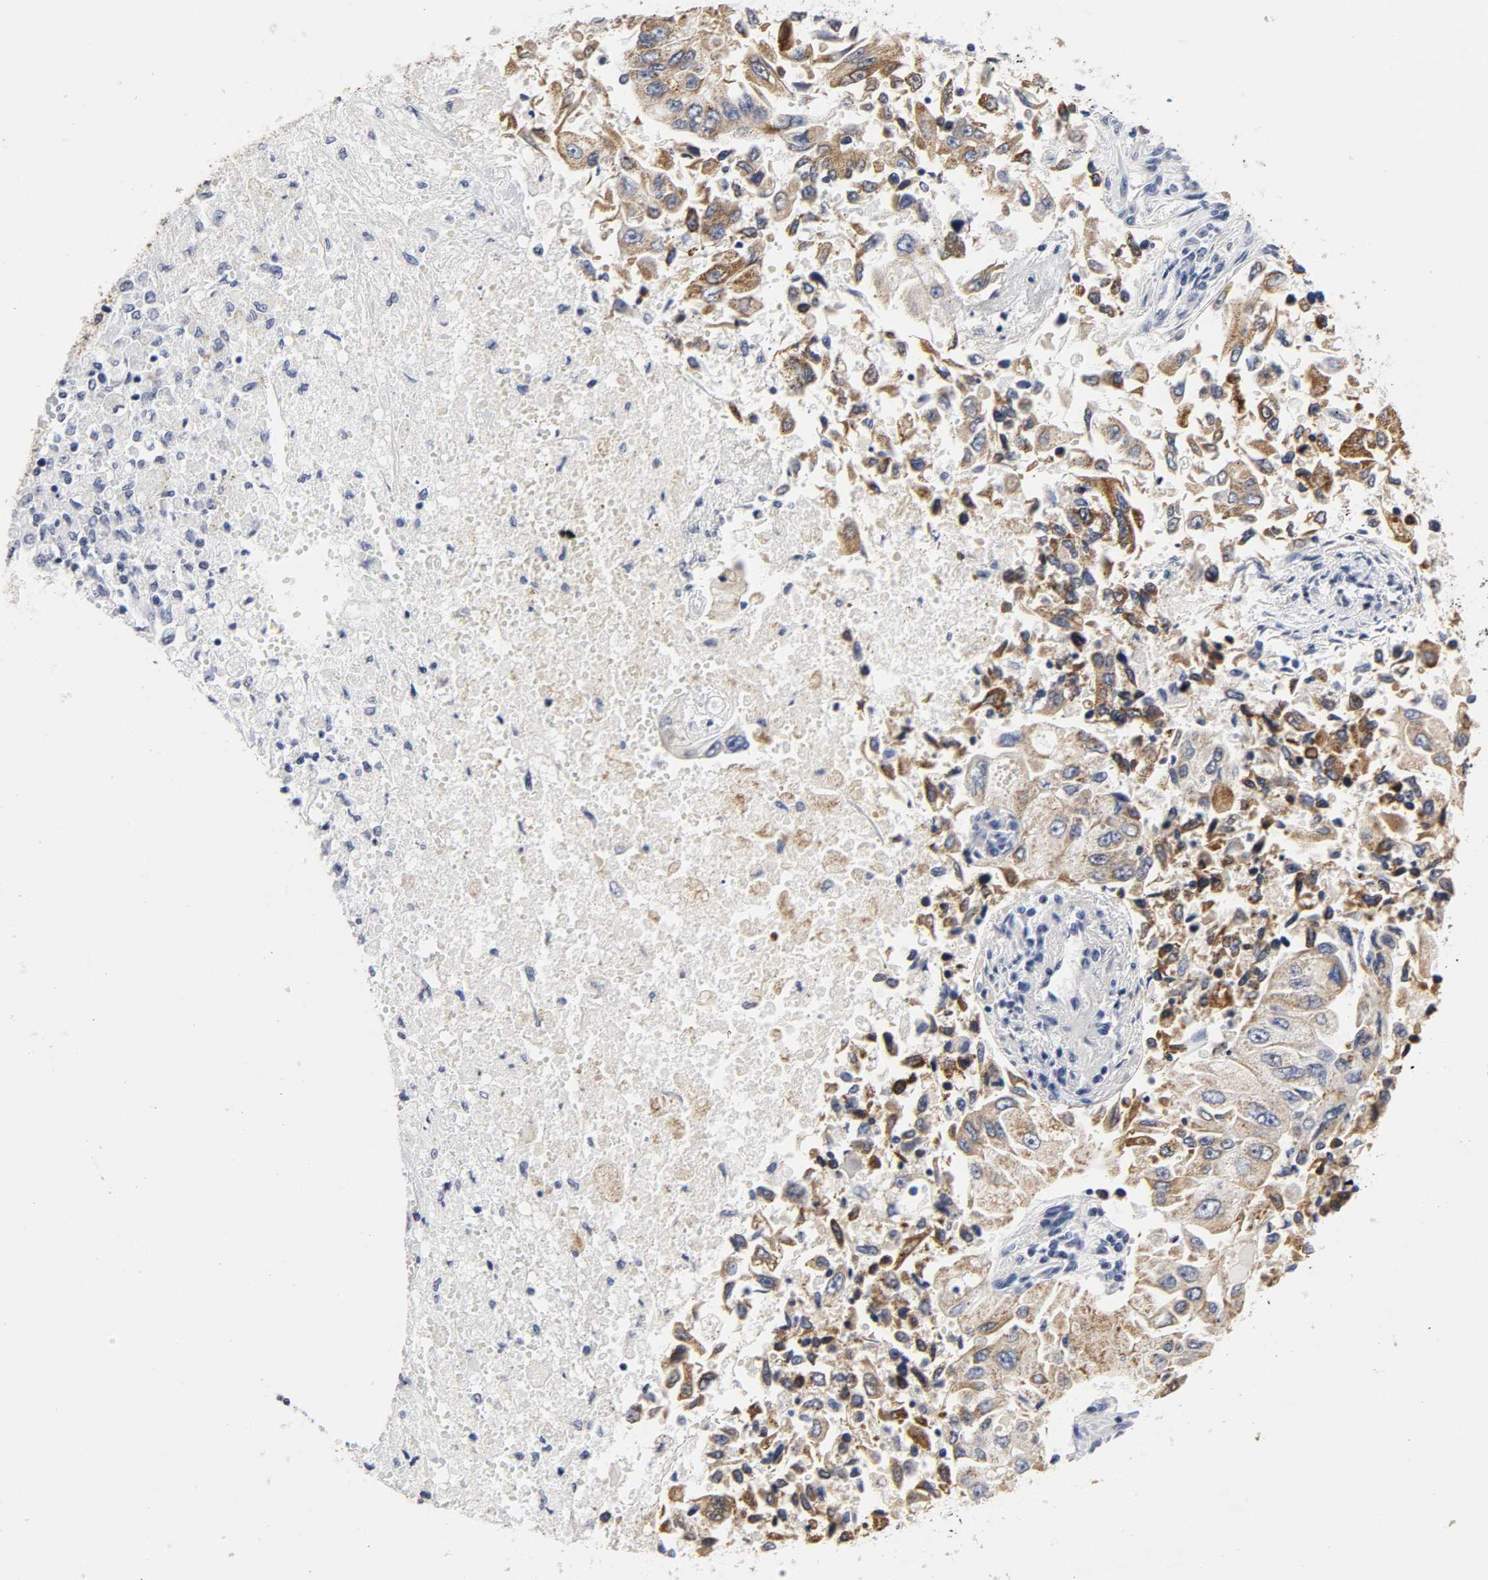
{"staining": {"intensity": "moderate", "quantity": ">75%", "location": "cytoplasmic/membranous"}, "tissue": "lung cancer", "cell_type": "Tumor cells", "image_type": "cancer", "snomed": [{"axis": "morphology", "description": "Adenocarcinoma, NOS"}, {"axis": "topography", "description": "Lung"}], "caption": "The histopathology image displays staining of lung cancer (adenocarcinoma), revealing moderate cytoplasmic/membranous protein staining (brown color) within tumor cells. The staining was performed using DAB, with brown indicating positive protein expression. Nuclei are stained blue with hematoxylin.", "gene": "GRHL2", "patient": {"sex": "male", "age": 84}}